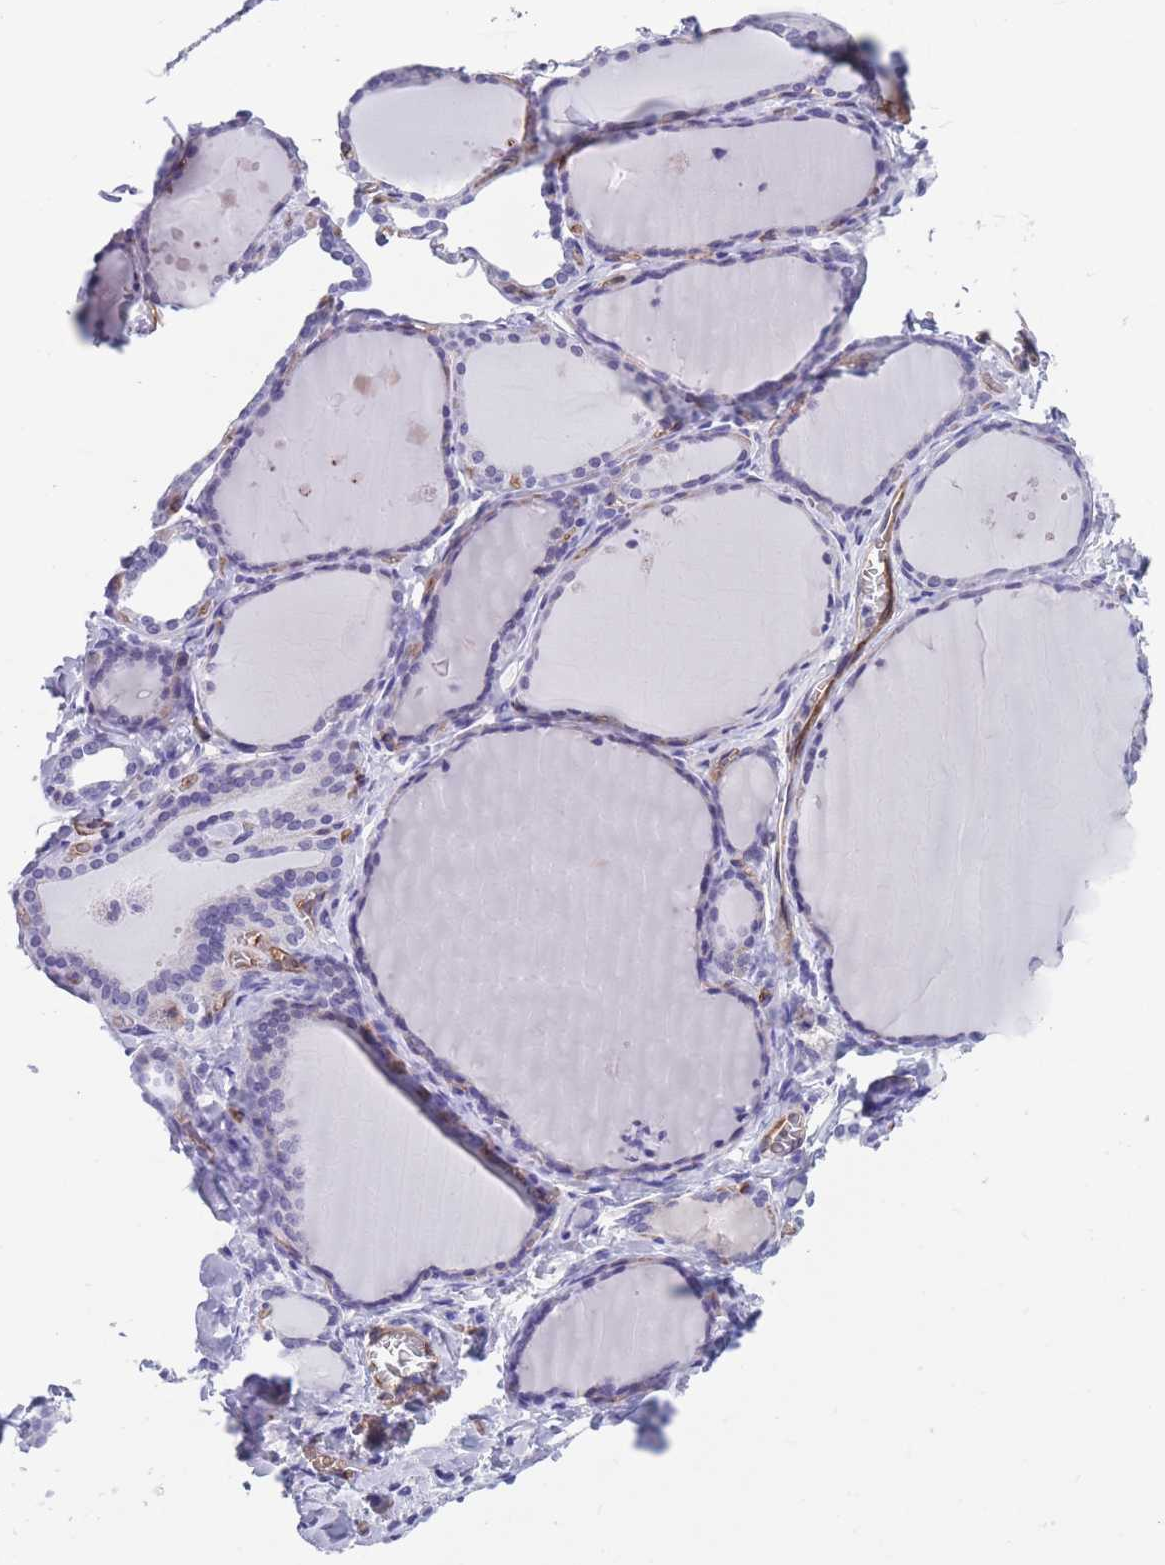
{"staining": {"intensity": "negative", "quantity": "none", "location": "none"}, "tissue": "thyroid gland", "cell_type": "Glandular cells", "image_type": "normal", "snomed": [{"axis": "morphology", "description": "Normal tissue, NOS"}, {"axis": "topography", "description": "Thyroid gland"}], "caption": "IHC of normal human thyroid gland shows no positivity in glandular cells. (Brightfield microscopy of DAB (3,3'-diaminobenzidine) immunohistochemistry at high magnification).", "gene": "DPYD", "patient": {"sex": "female", "age": 42}}